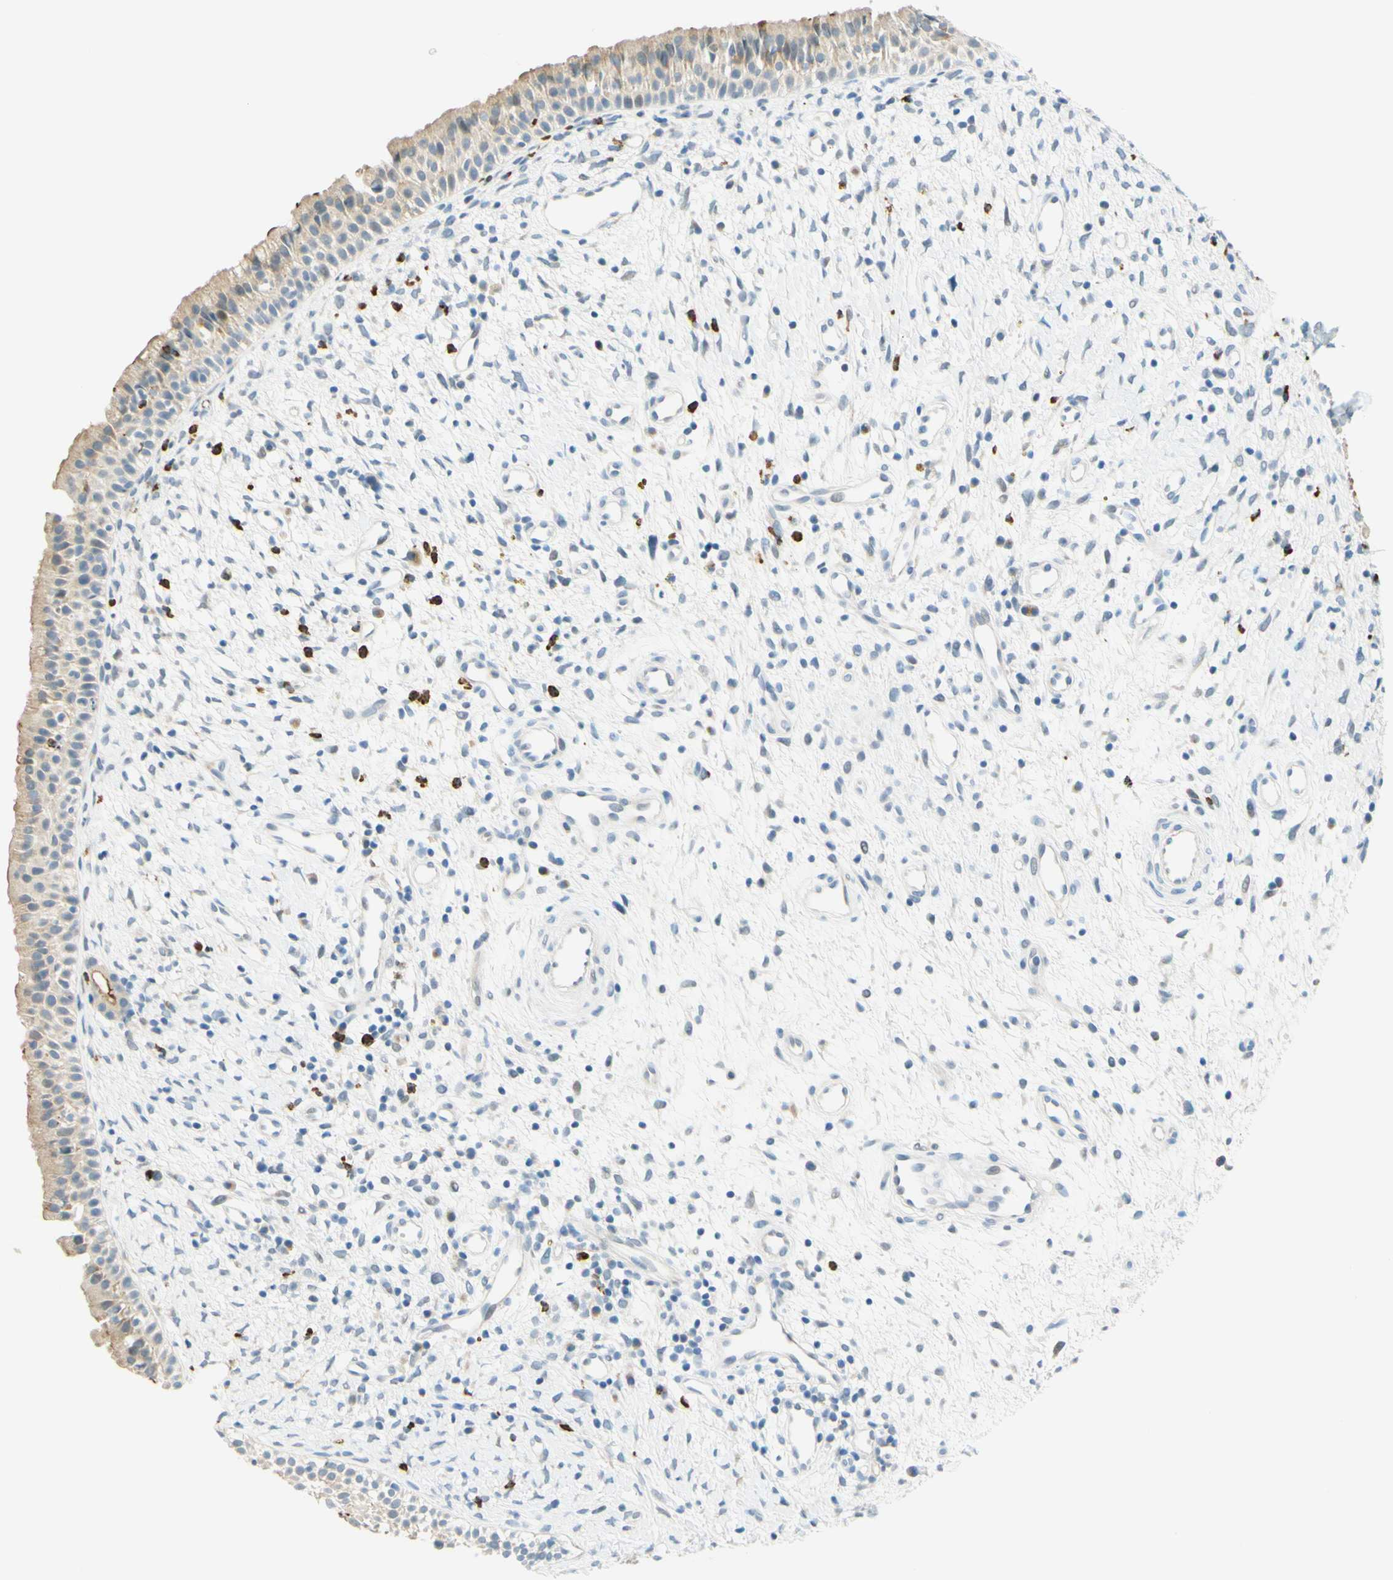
{"staining": {"intensity": "weak", "quantity": ">75%", "location": "cytoplasmic/membranous"}, "tissue": "nasopharynx", "cell_type": "Respiratory epithelial cells", "image_type": "normal", "snomed": [{"axis": "morphology", "description": "Normal tissue, NOS"}, {"axis": "topography", "description": "Nasopharynx"}], "caption": "This image reveals IHC staining of normal nasopharynx, with low weak cytoplasmic/membranous staining in approximately >75% of respiratory epithelial cells.", "gene": "TREM2", "patient": {"sex": "male", "age": 22}}